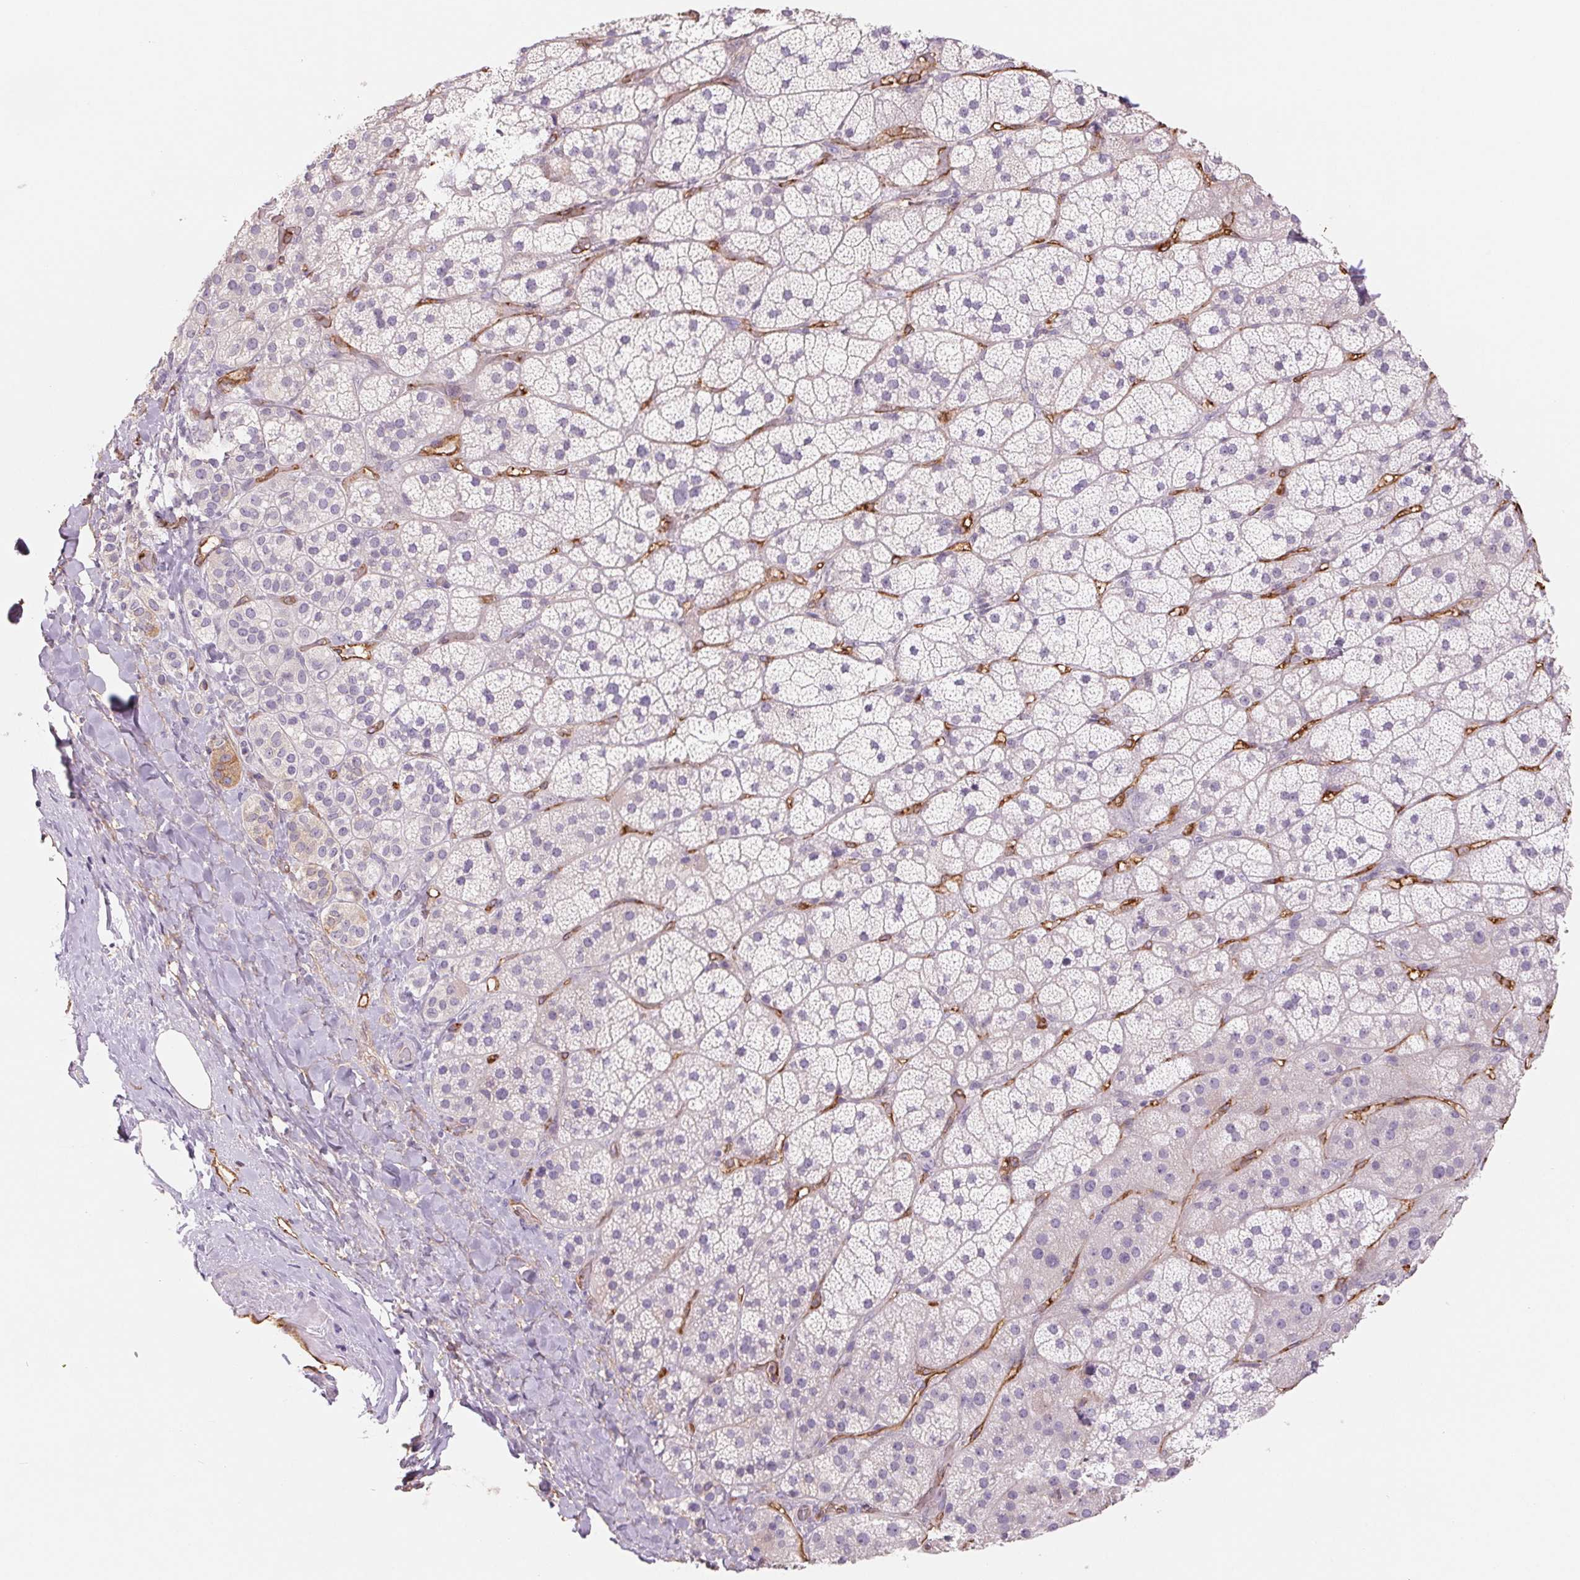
{"staining": {"intensity": "negative", "quantity": "none", "location": "none"}, "tissue": "adrenal gland", "cell_type": "Glandular cells", "image_type": "normal", "snomed": [{"axis": "morphology", "description": "Normal tissue, NOS"}, {"axis": "topography", "description": "Adrenal gland"}], "caption": "Image shows no significant protein staining in glandular cells of unremarkable adrenal gland.", "gene": "ANKRD13B", "patient": {"sex": "male", "age": 57}}